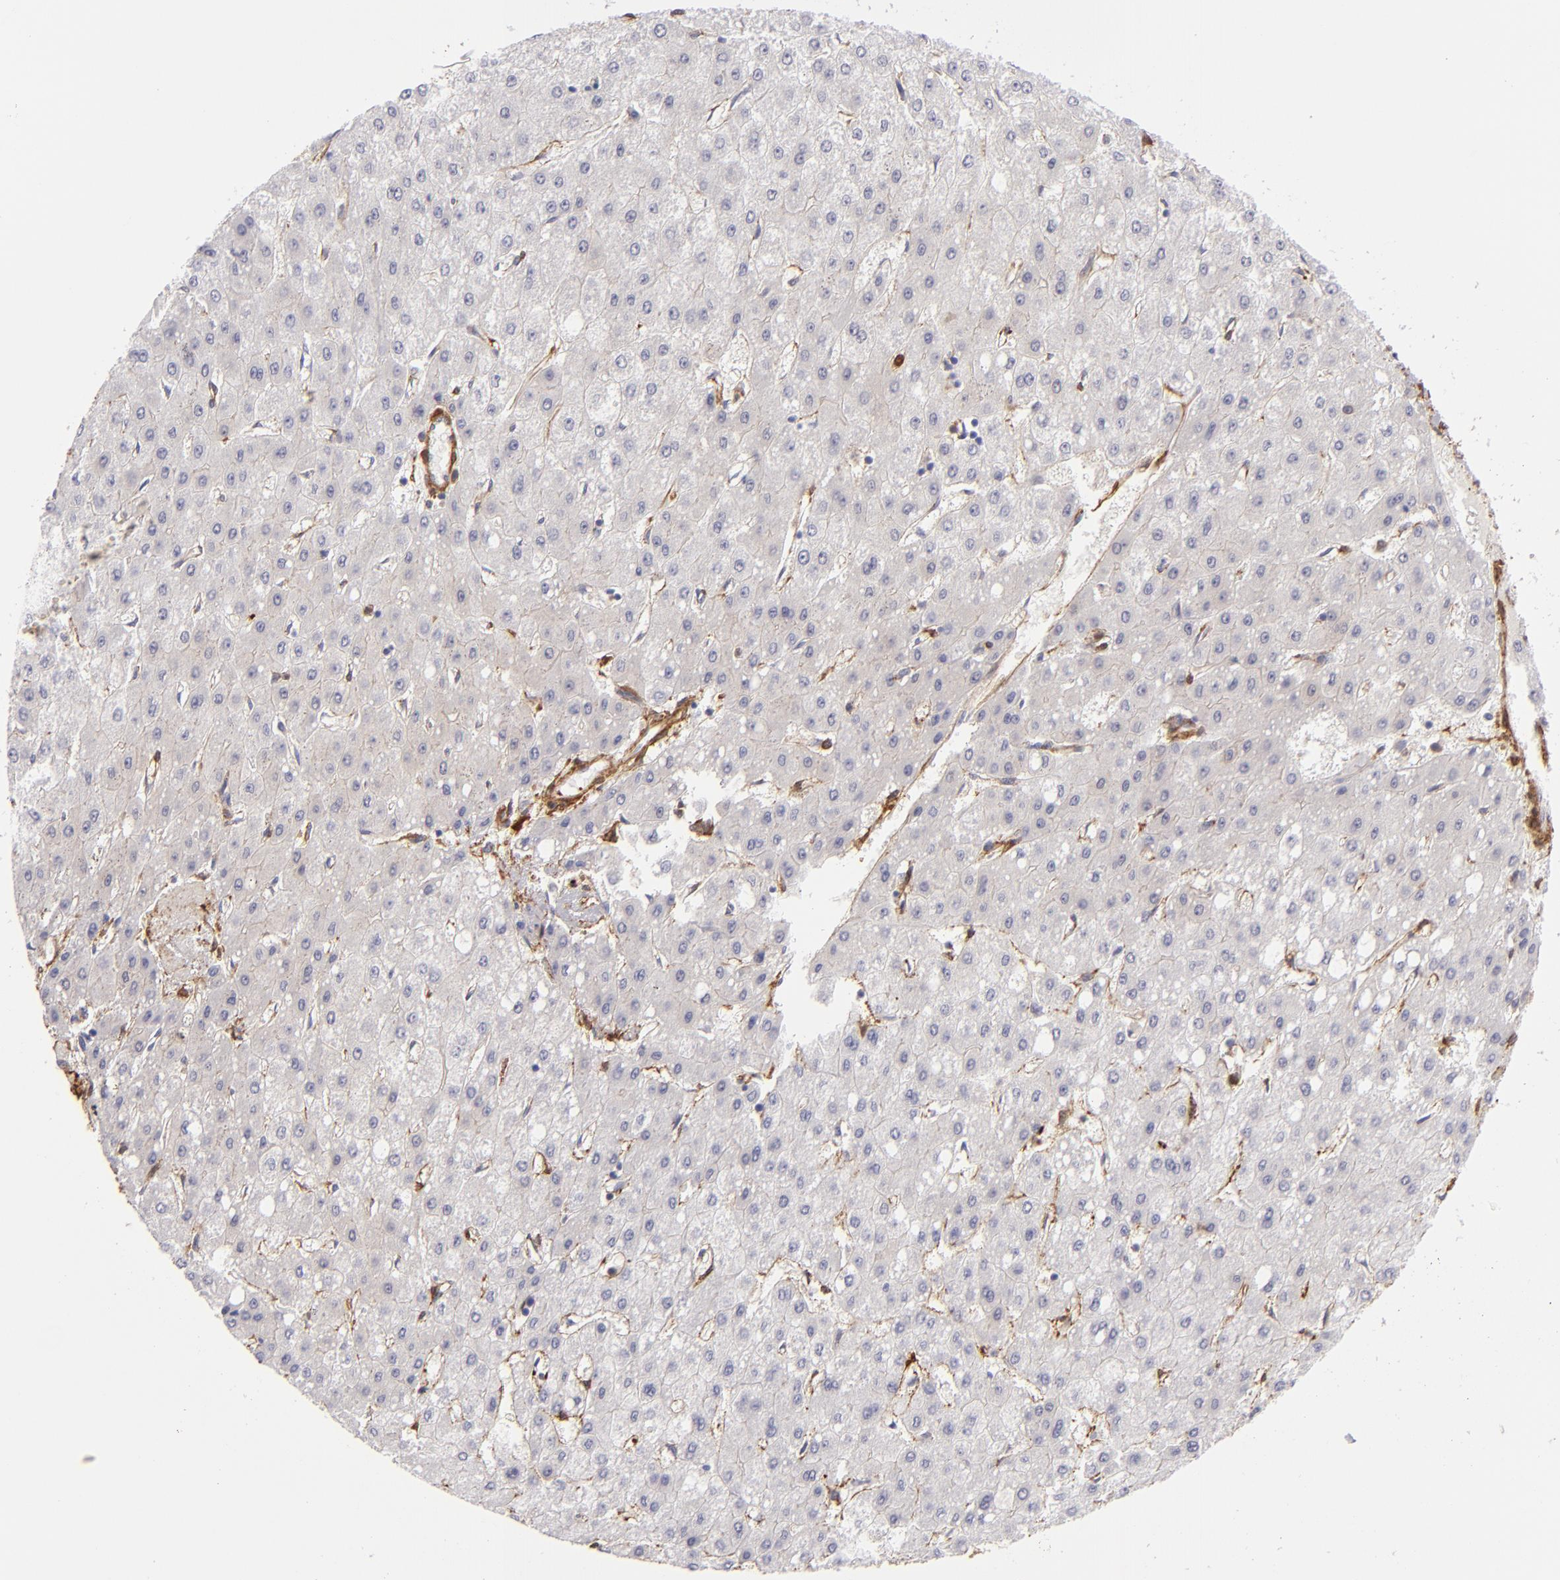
{"staining": {"intensity": "weak", "quantity": "<25%", "location": "cytoplasmic/membranous"}, "tissue": "liver cancer", "cell_type": "Tumor cells", "image_type": "cancer", "snomed": [{"axis": "morphology", "description": "Carcinoma, Hepatocellular, NOS"}, {"axis": "topography", "description": "Liver"}], "caption": "Immunohistochemistry histopathology image of neoplastic tissue: liver cancer (hepatocellular carcinoma) stained with DAB shows no significant protein staining in tumor cells.", "gene": "VCL", "patient": {"sex": "female", "age": 52}}